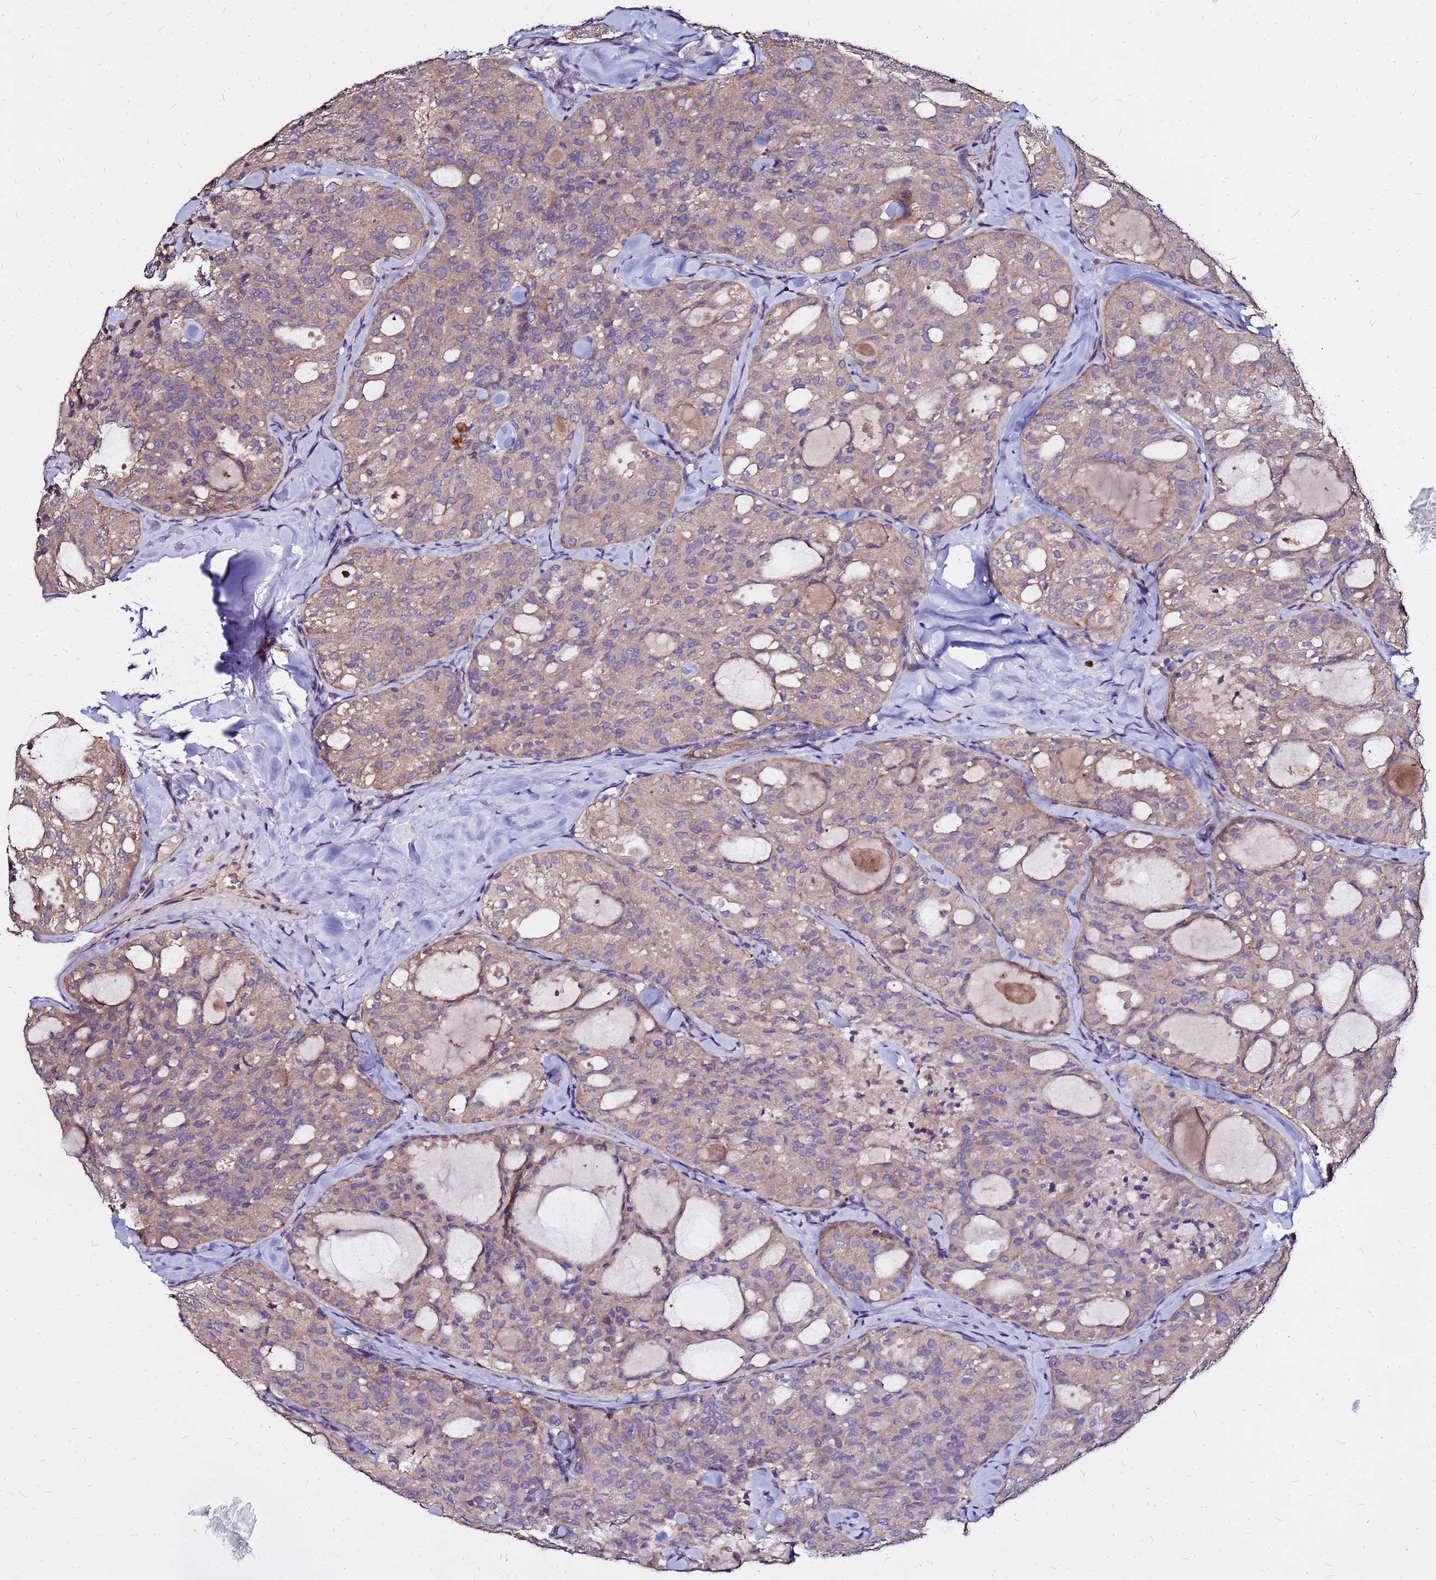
{"staining": {"intensity": "weak", "quantity": ">75%", "location": "cytoplasmic/membranous"}, "tissue": "thyroid cancer", "cell_type": "Tumor cells", "image_type": "cancer", "snomed": [{"axis": "morphology", "description": "Follicular adenoma carcinoma, NOS"}, {"axis": "topography", "description": "Thyroid gland"}], "caption": "Immunohistochemistry (IHC) micrograph of thyroid cancer (follicular adenoma carcinoma) stained for a protein (brown), which displays low levels of weak cytoplasmic/membranous positivity in about >75% of tumor cells.", "gene": "ARHGEF5", "patient": {"sex": "male", "age": 75}}